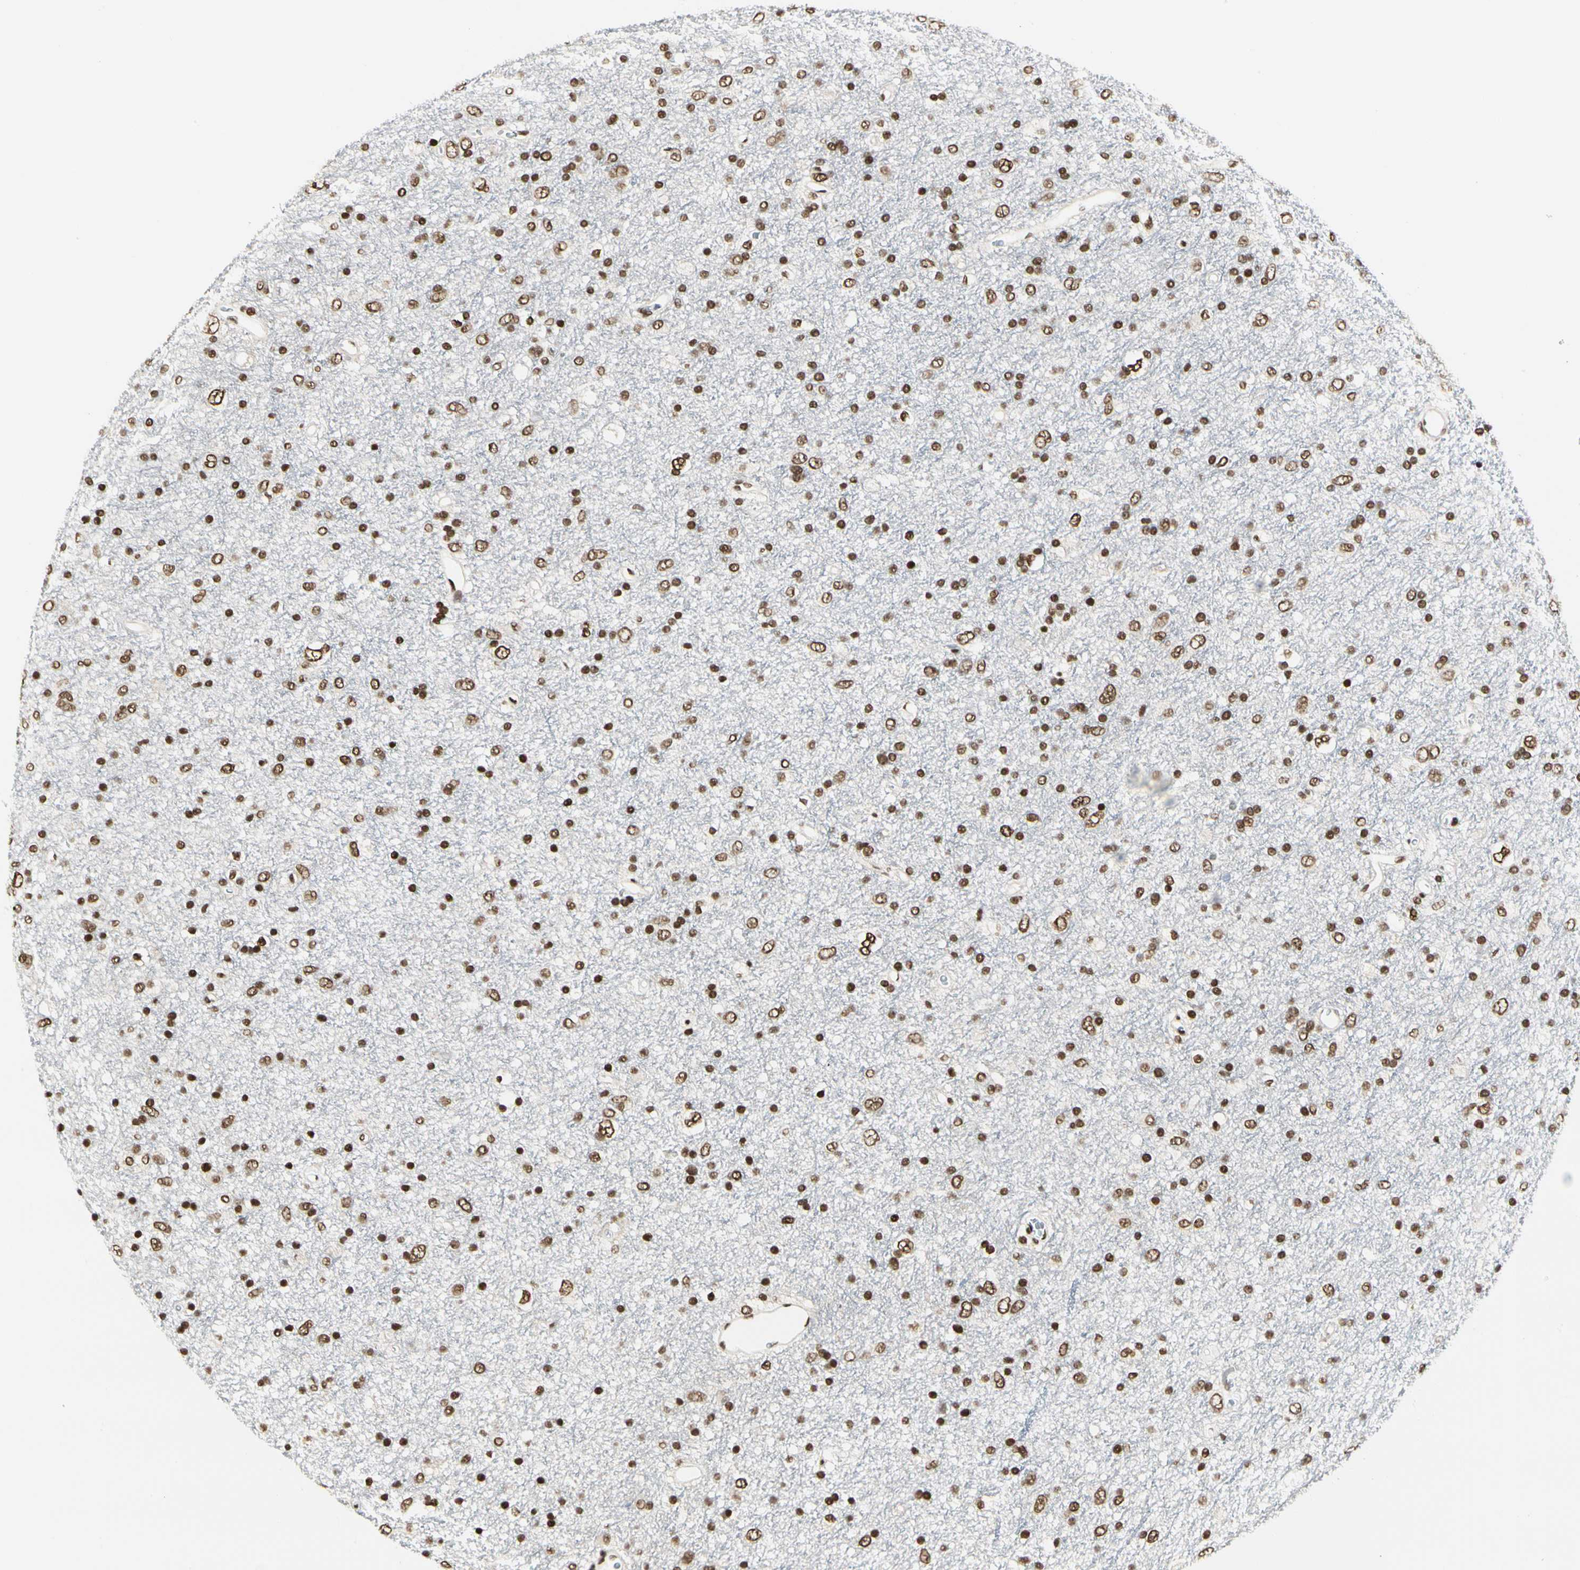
{"staining": {"intensity": "strong", "quantity": ">75%", "location": "nuclear"}, "tissue": "glioma", "cell_type": "Tumor cells", "image_type": "cancer", "snomed": [{"axis": "morphology", "description": "Glioma, malignant, Low grade"}, {"axis": "topography", "description": "Brain"}], "caption": "Protein expression analysis of glioma reveals strong nuclear expression in approximately >75% of tumor cells.", "gene": "PRMT3", "patient": {"sex": "male", "age": 77}}